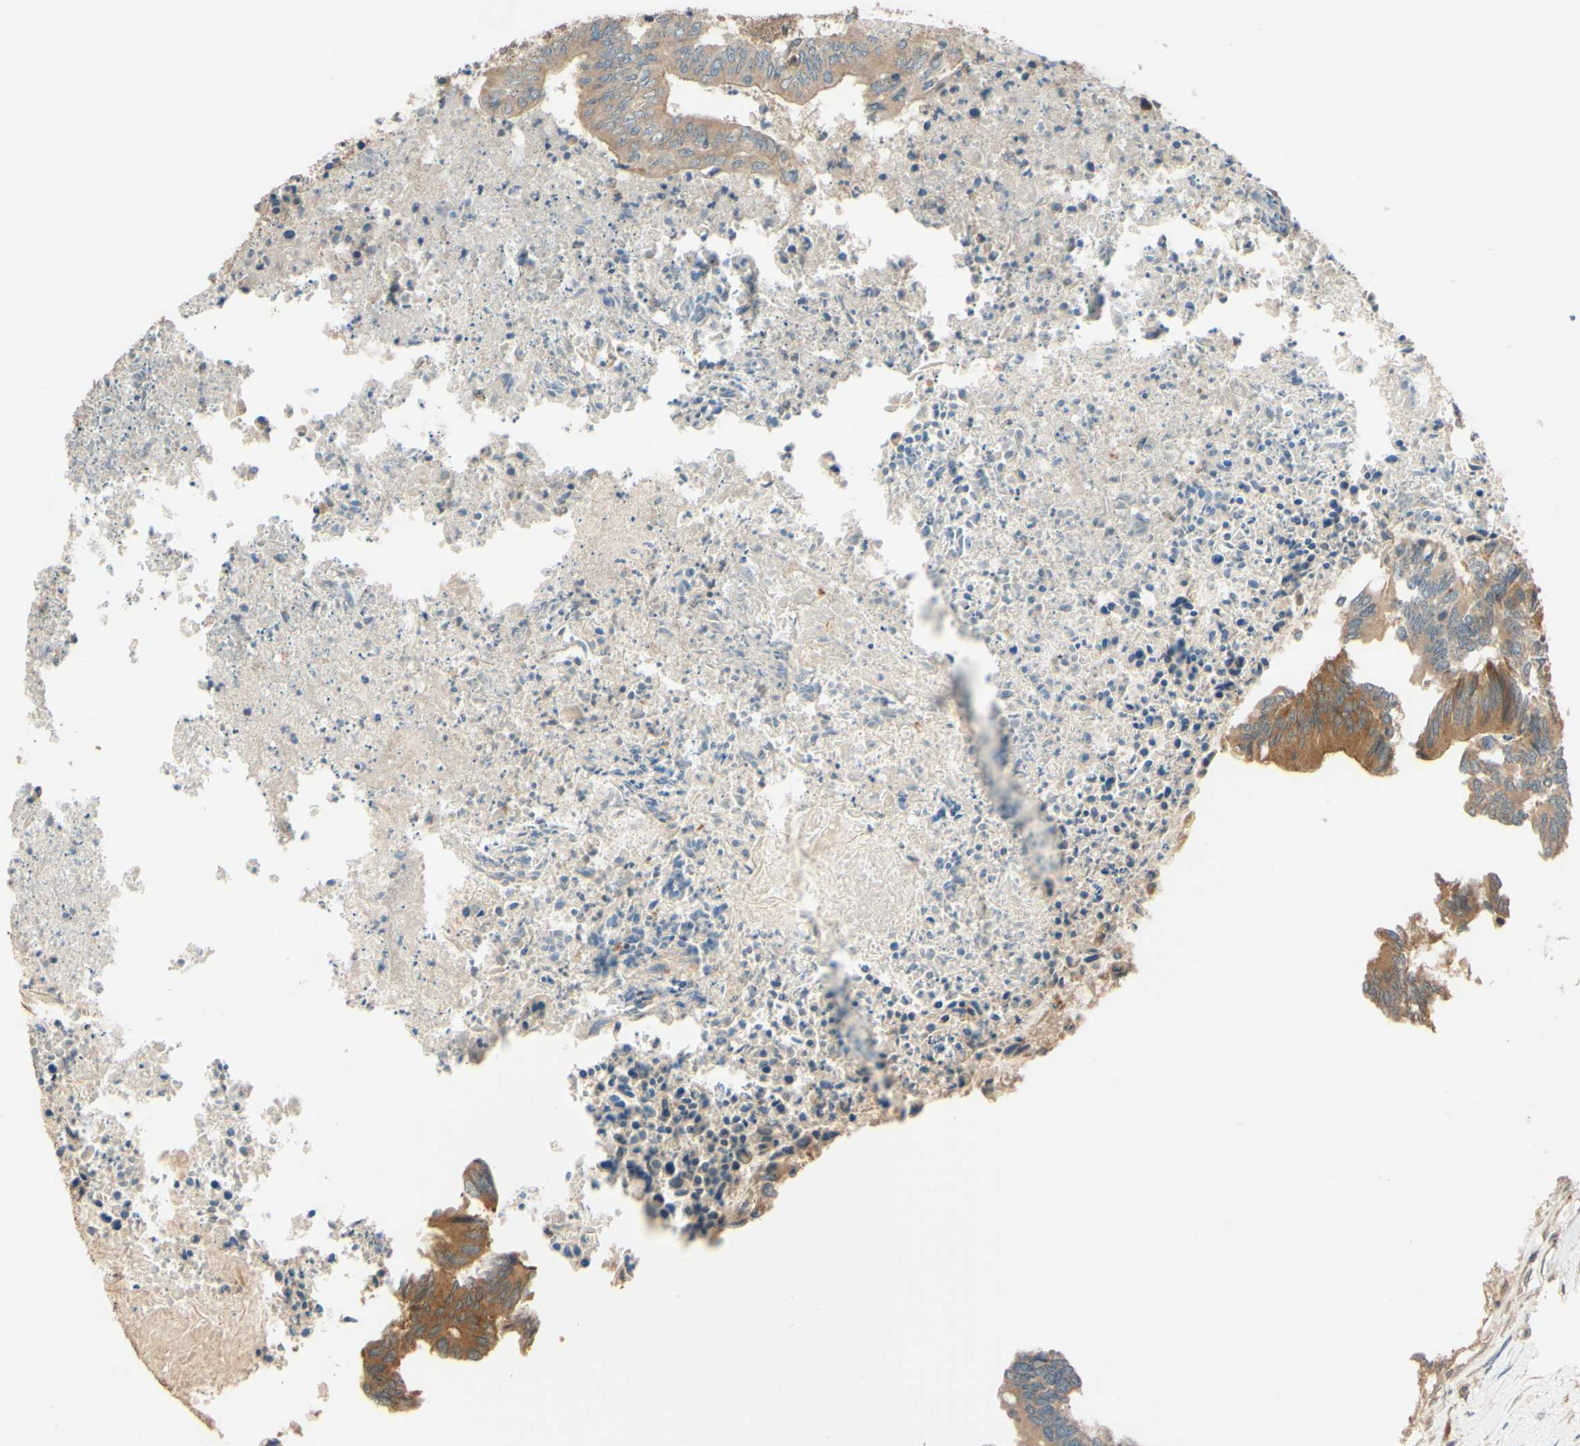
{"staining": {"intensity": "weak", "quantity": ">75%", "location": "cytoplasmic/membranous"}, "tissue": "colorectal cancer", "cell_type": "Tumor cells", "image_type": "cancer", "snomed": [{"axis": "morphology", "description": "Adenocarcinoma, NOS"}, {"axis": "topography", "description": "Rectum"}], "caption": "Protein staining by immunohistochemistry (IHC) reveals weak cytoplasmic/membranous positivity in about >75% of tumor cells in colorectal cancer (adenocarcinoma).", "gene": "RNF19A", "patient": {"sex": "male", "age": 63}}